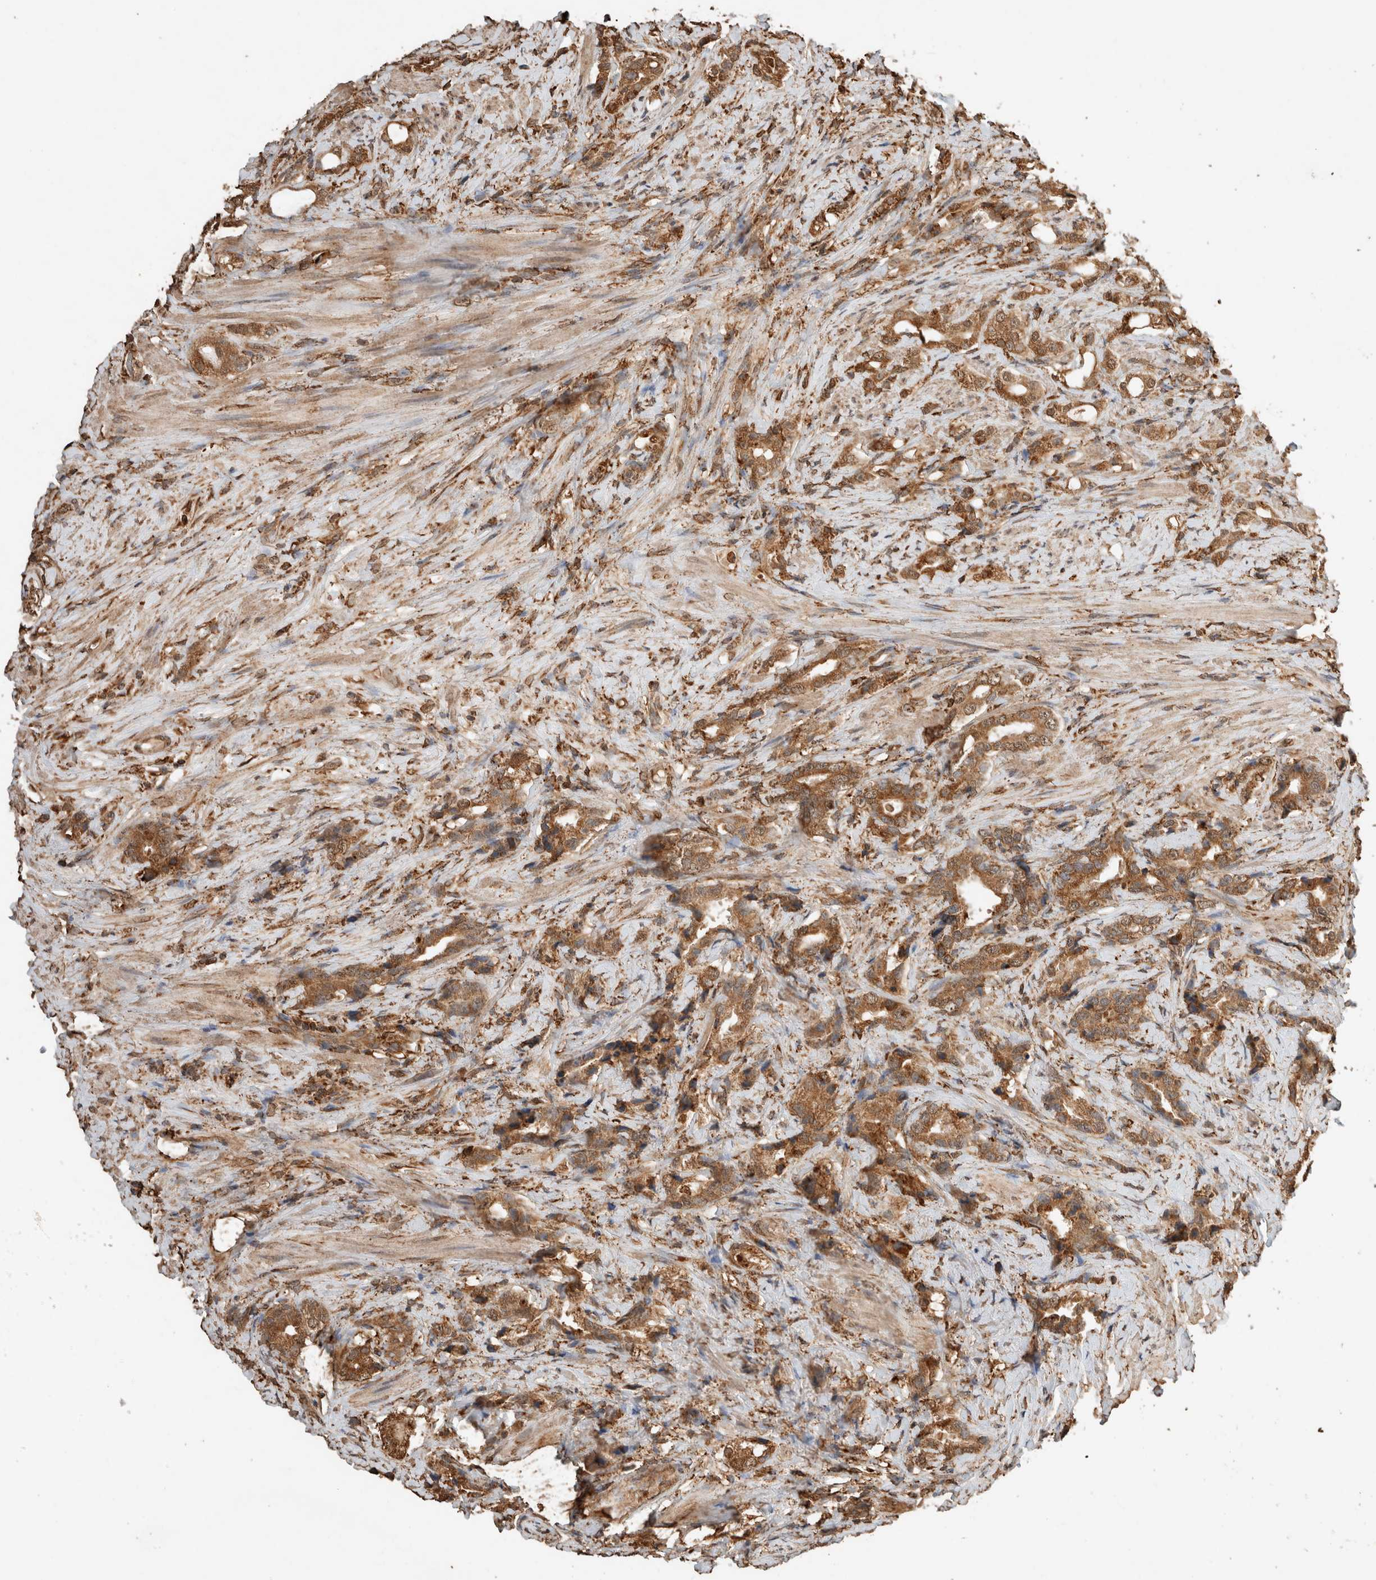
{"staining": {"intensity": "moderate", "quantity": ">75%", "location": "cytoplasmic/membranous"}, "tissue": "prostate cancer", "cell_type": "Tumor cells", "image_type": "cancer", "snomed": [{"axis": "morphology", "description": "Adenocarcinoma, High grade"}, {"axis": "topography", "description": "Prostate"}], "caption": "This is an image of immunohistochemistry (IHC) staining of high-grade adenocarcinoma (prostate), which shows moderate staining in the cytoplasmic/membranous of tumor cells.", "gene": "ERAP1", "patient": {"sex": "male", "age": 63}}